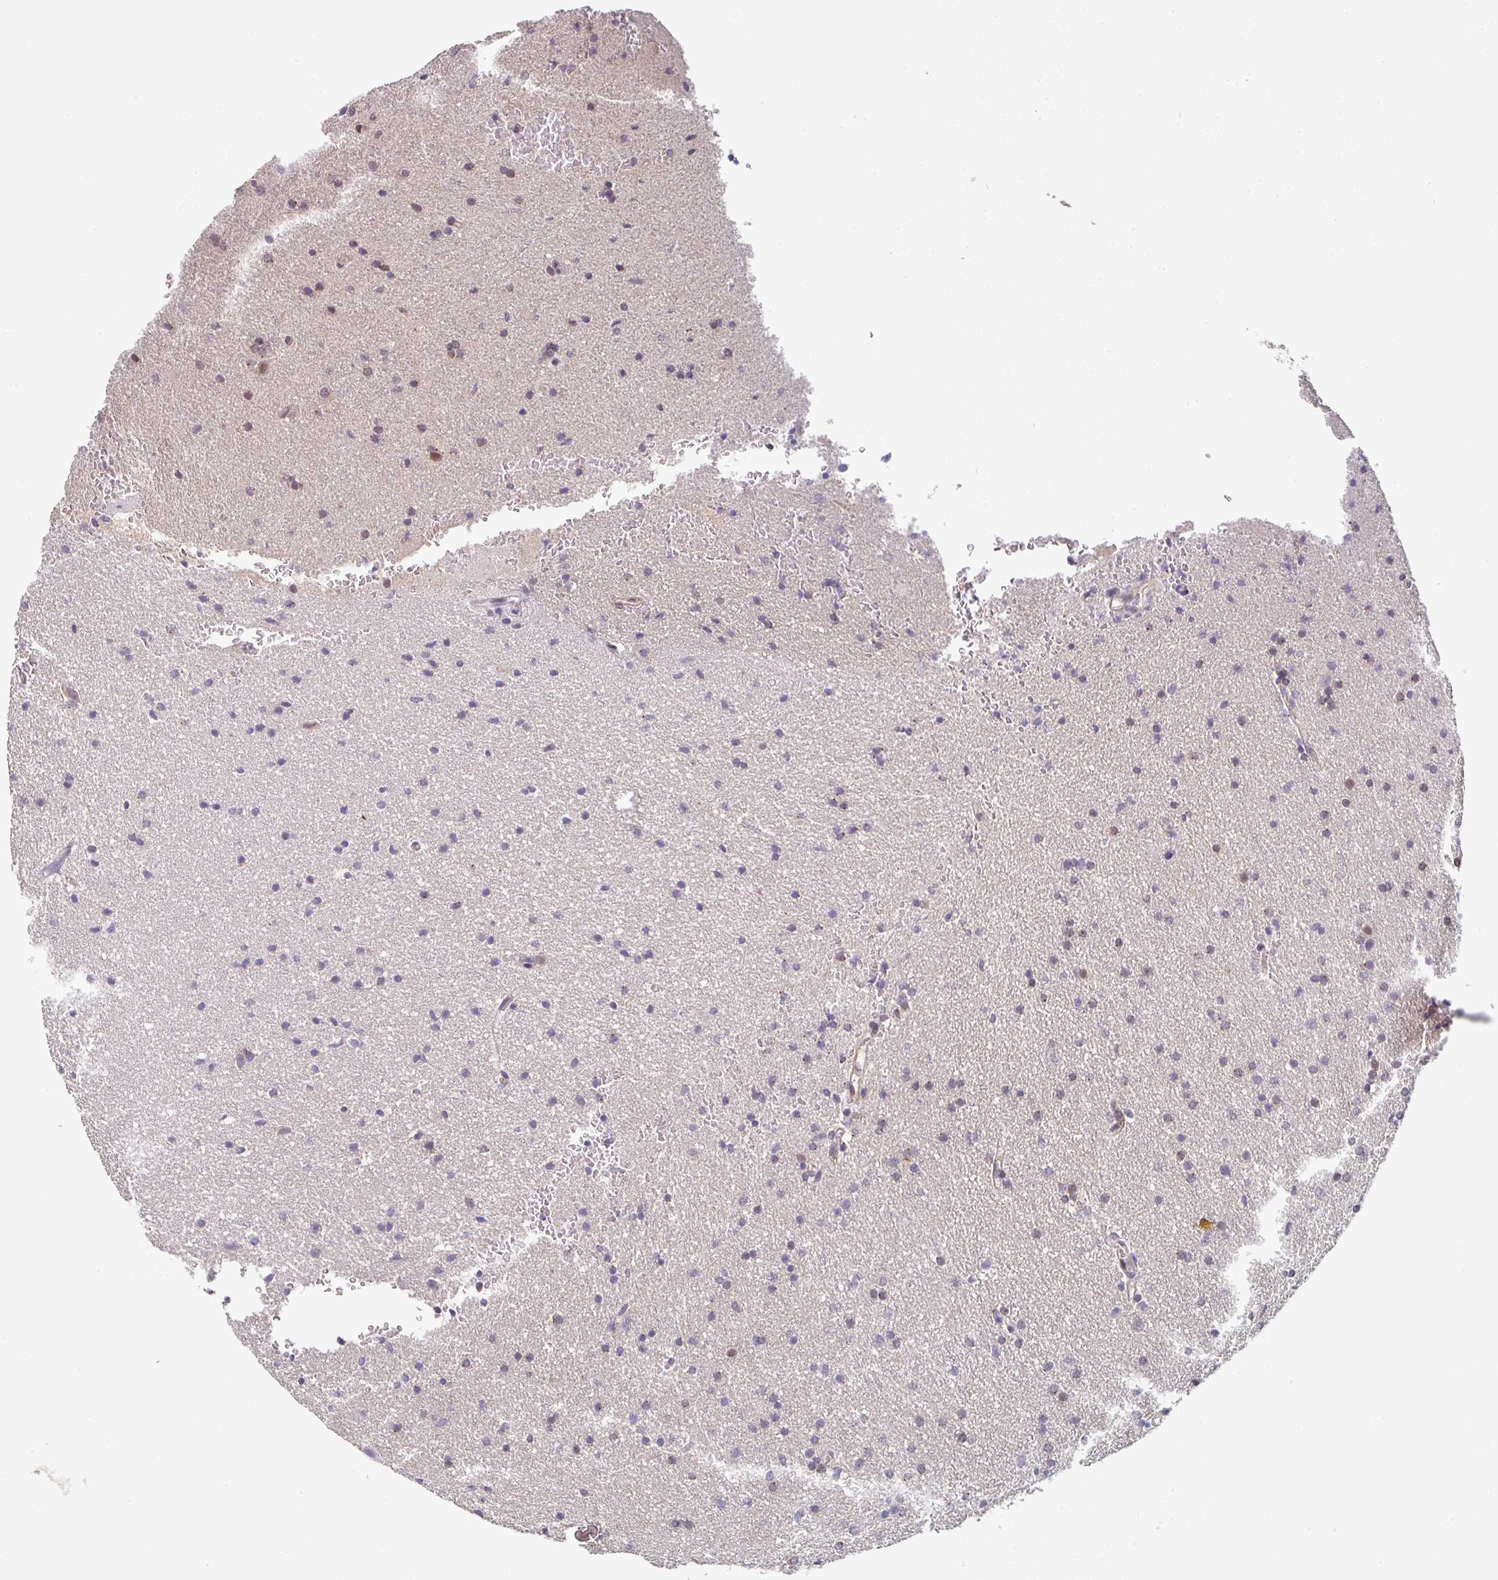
{"staining": {"intensity": "negative", "quantity": "none", "location": "none"}, "tissue": "glioma", "cell_type": "Tumor cells", "image_type": "cancer", "snomed": [{"axis": "morphology", "description": "Glioma, malignant, Low grade"}, {"axis": "topography", "description": "Brain"}], "caption": "High magnification brightfield microscopy of glioma stained with DAB (brown) and counterstained with hematoxylin (blue): tumor cells show no significant staining. (IHC, brightfield microscopy, high magnification).", "gene": "RANGRF", "patient": {"sex": "female", "age": 34}}